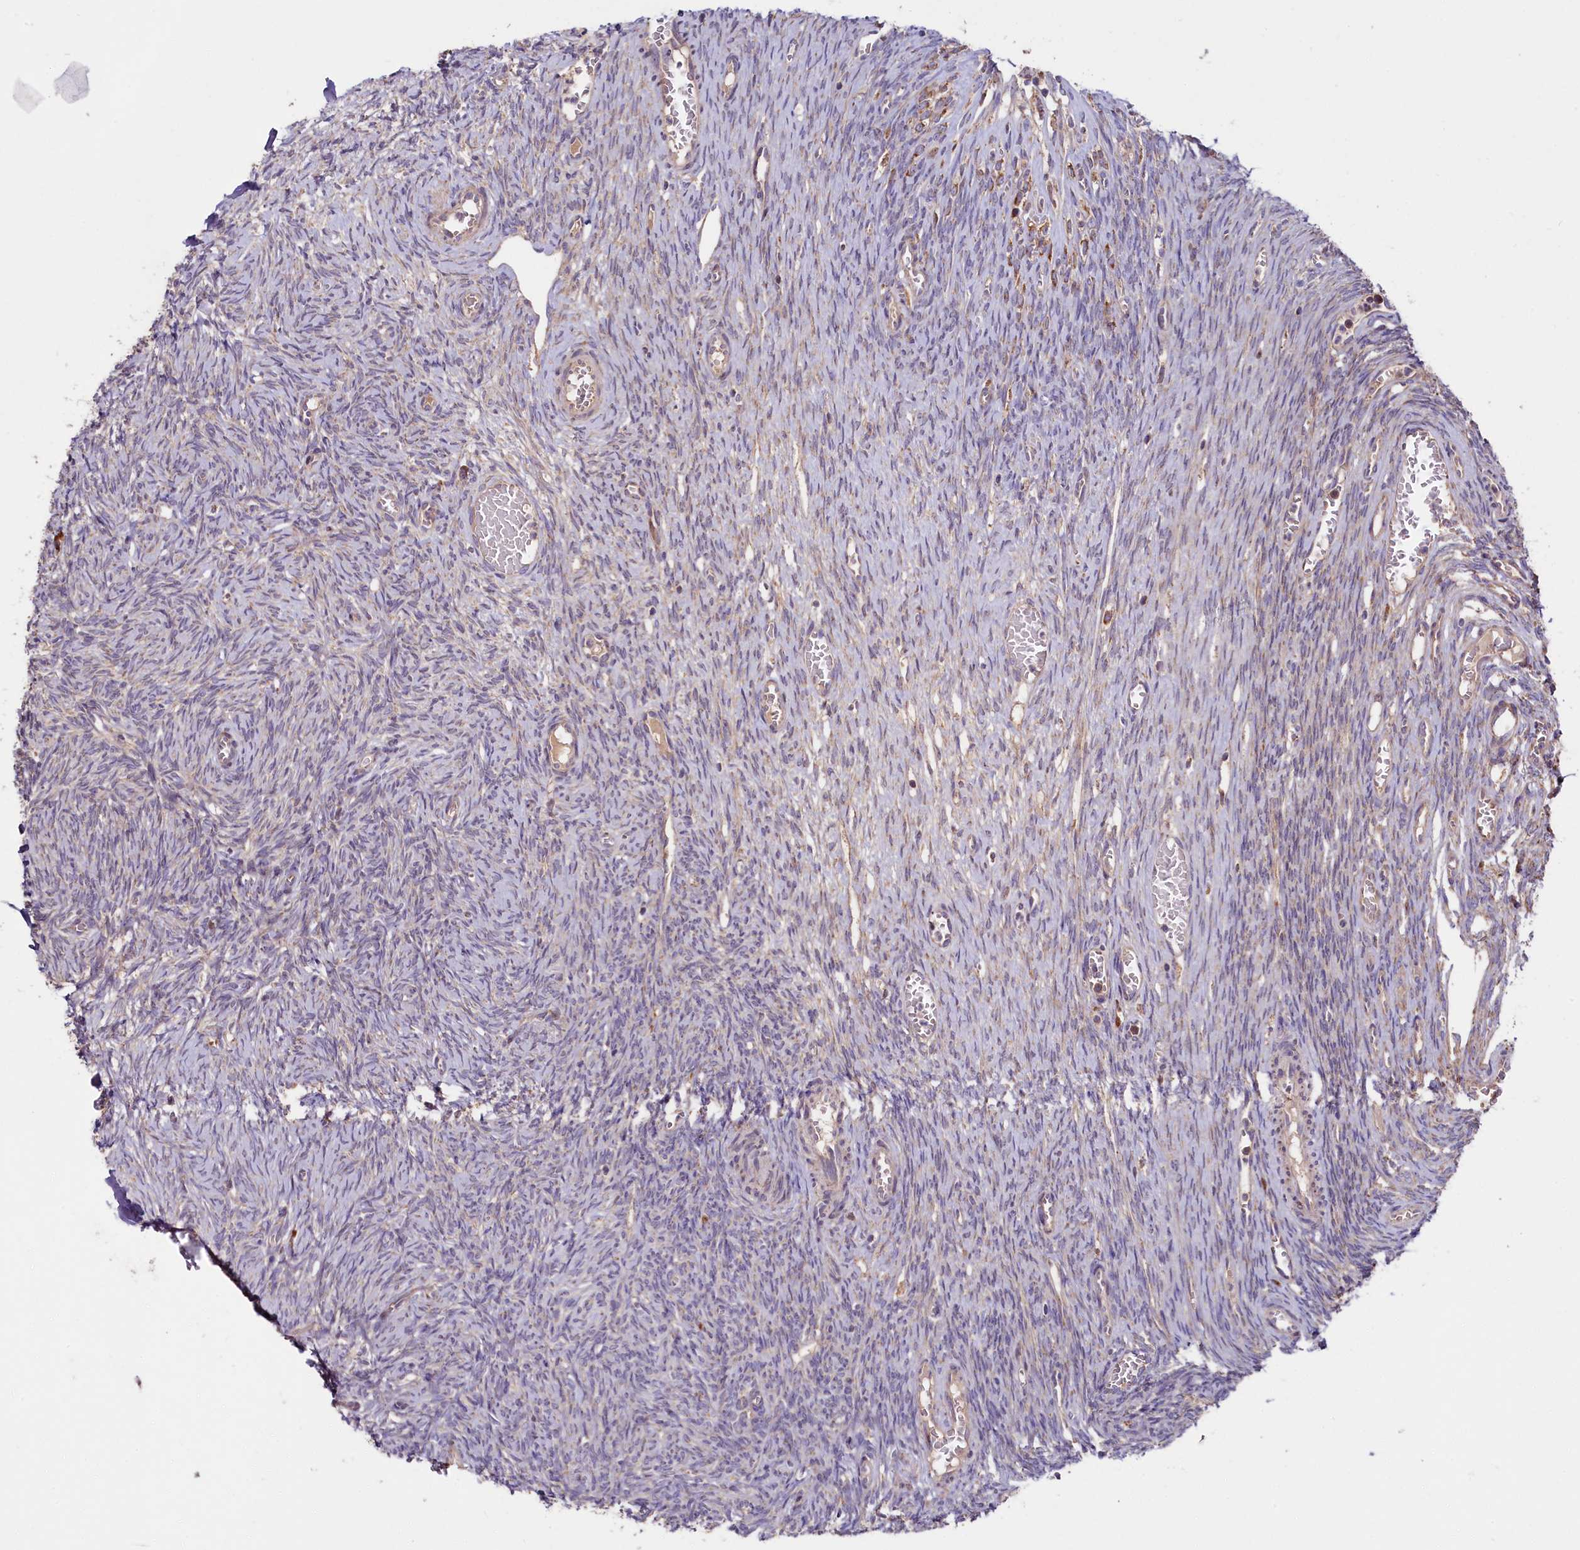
{"staining": {"intensity": "strong", "quantity": ">75%", "location": "cytoplasmic/membranous"}, "tissue": "ovary", "cell_type": "Follicle cells", "image_type": "normal", "snomed": [{"axis": "morphology", "description": "Normal tissue, NOS"}, {"axis": "topography", "description": "Ovary"}], "caption": "The image displays immunohistochemical staining of unremarkable ovary. There is strong cytoplasmic/membranous positivity is present in approximately >75% of follicle cells.", "gene": "ZSWIM1", "patient": {"sex": "female", "age": 44}}